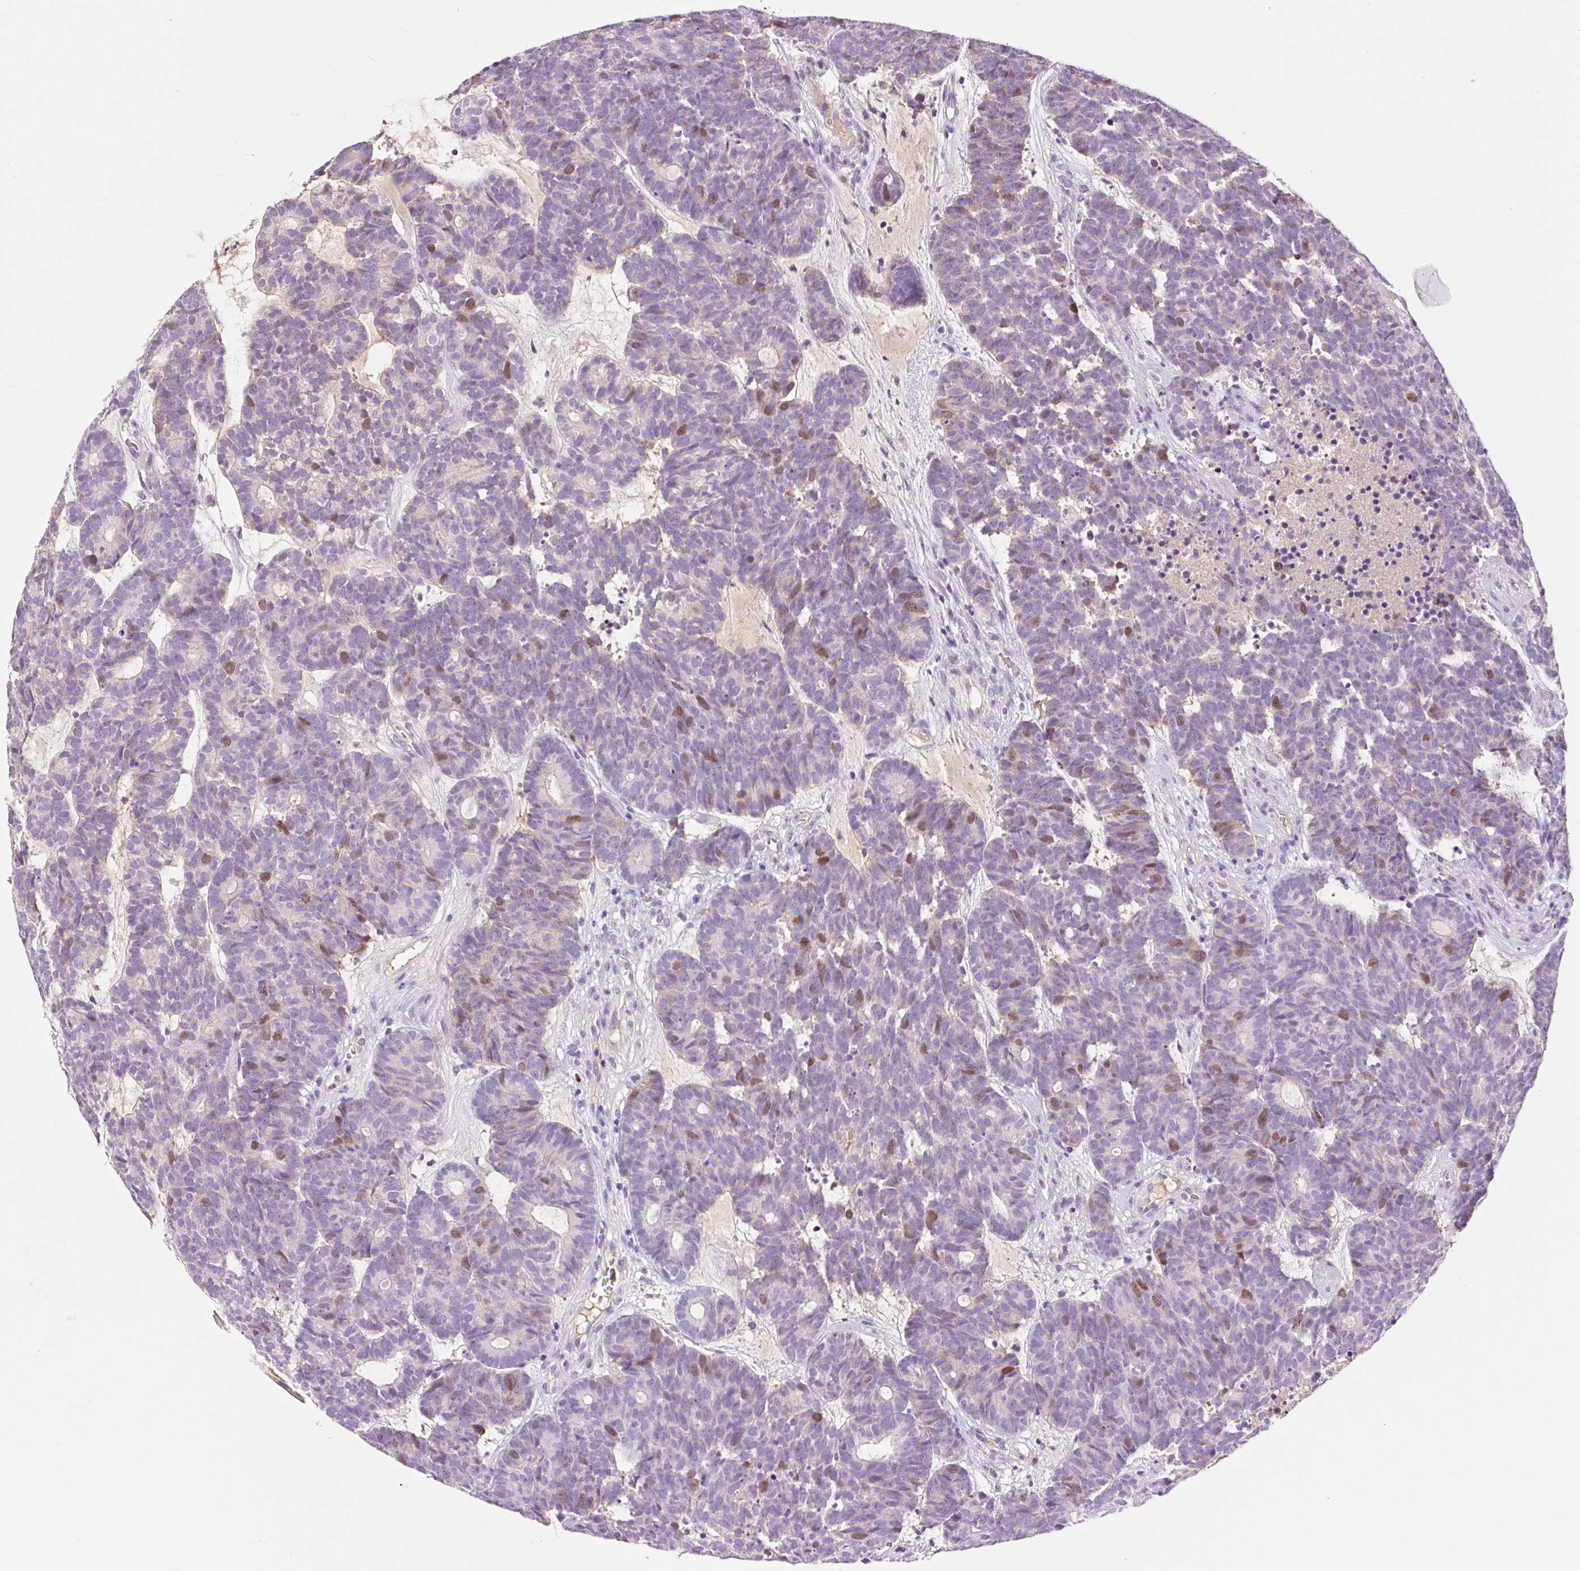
{"staining": {"intensity": "moderate", "quantity": "<25%", "location": "nuclear"}, "tissue": "head and neck cancer", "cell_type": "Tumor cells", "image_type": "cancer", "snomed": [{"axis": "morphology", "description": "Adenocarcinoma, NOS"}, {"axis": "topography", "description": "Head-Neck"}], "caption": "The micrograph reveals staining of head and neck adenocarcinoma, revealing moderate nuclear protein positivity (brown color) within tumor cells.", "gene": "DPPA4", "patient": {"sex": "female", "age": 81}}